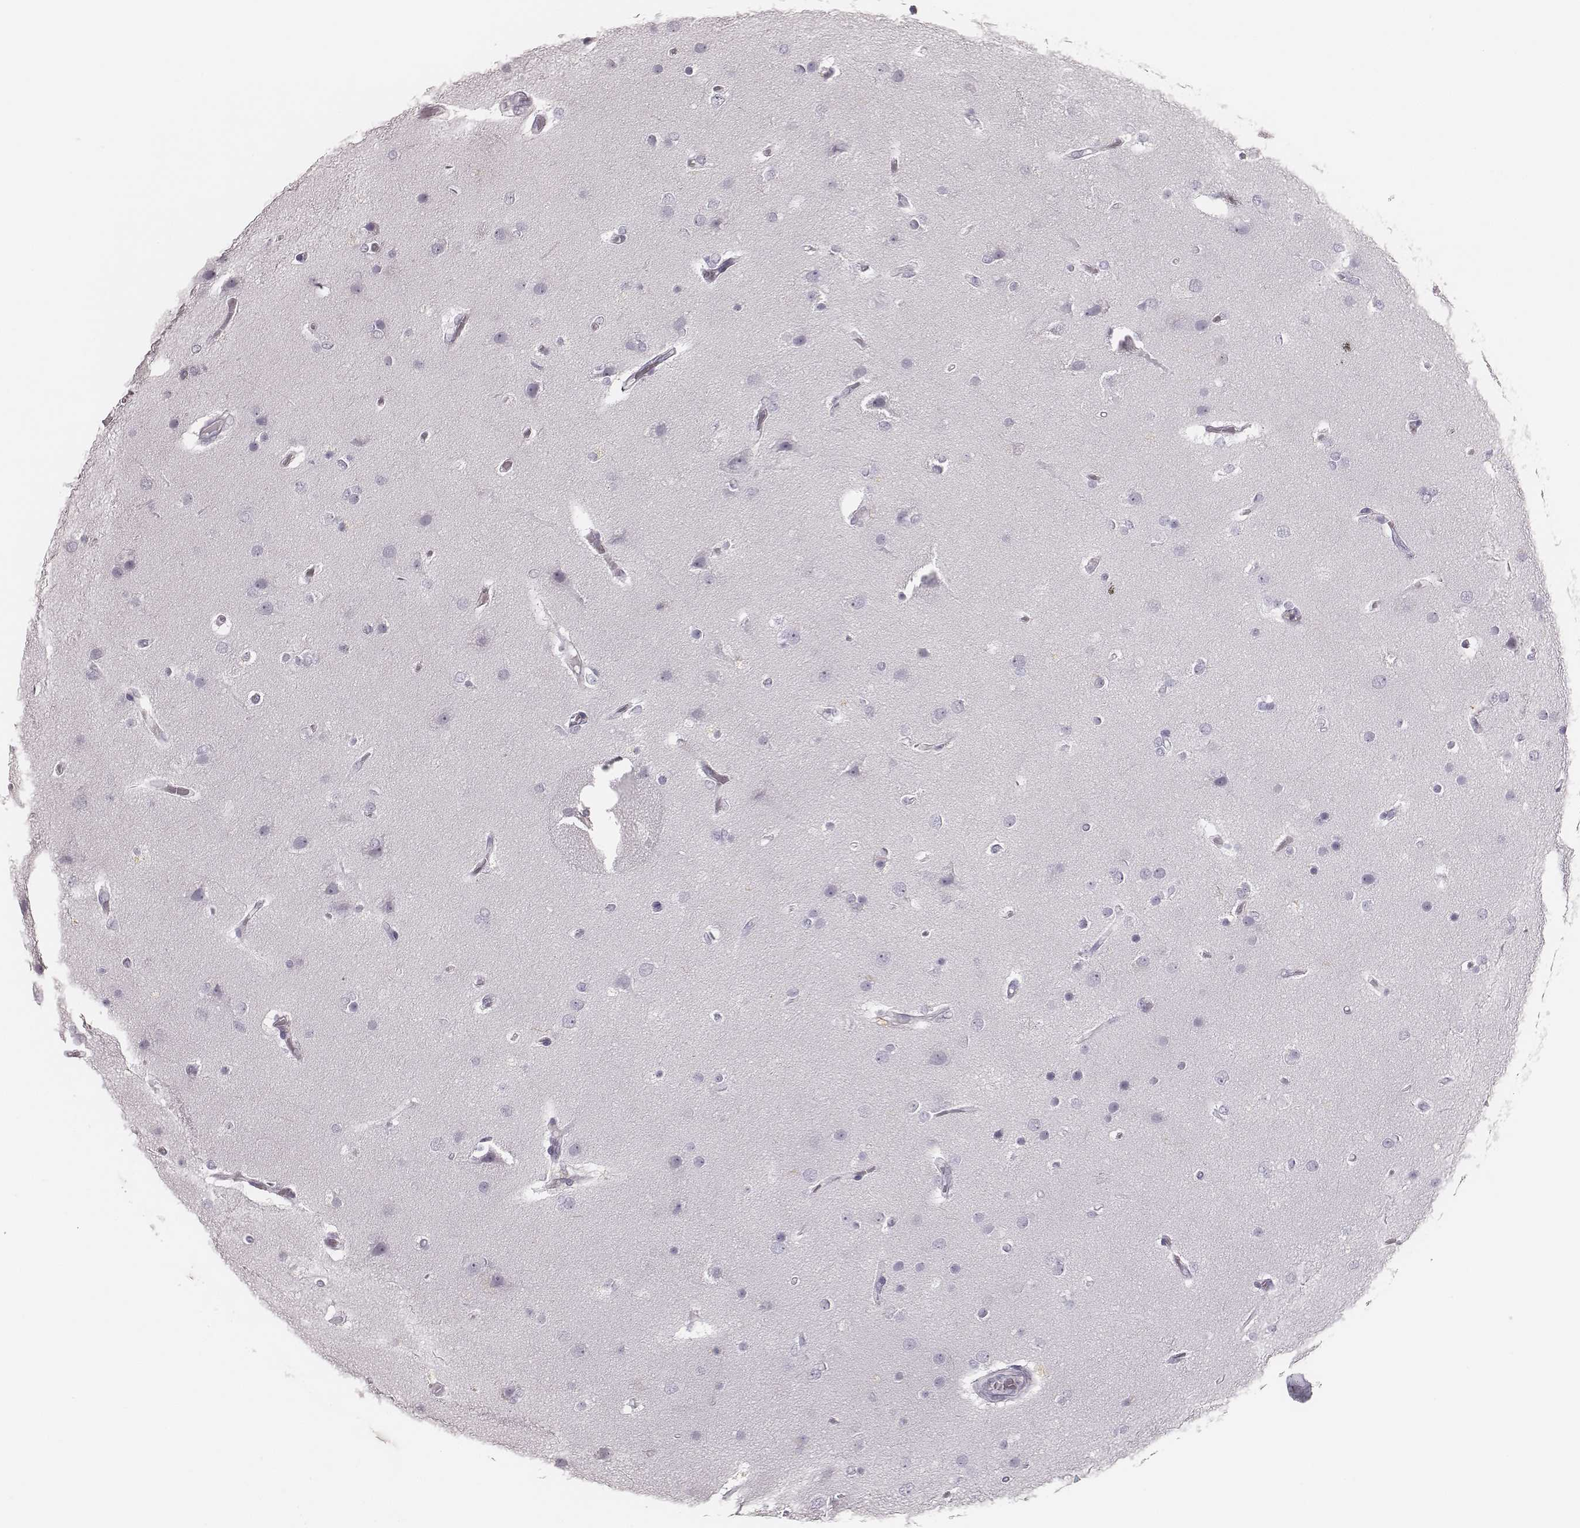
{"staining": {"intensity": "negative", "quantity": "none", "location": "none"}, "tissue": "glioma", "cell_type": "Tumor cells", "image_type": "cancer", "snomed": [{"axis": "morphology", "description": "Glioma, malignant, High grade"}, {"axis": "topography", "description": "Brain"}], "caption": "A high-resolution photomicrograph shows immunohistochemistry staining of glioma, which displays no significant positivity in tumor cells.", "gene": "ZNF365", "patient": {"sex": "female", "age": 61}}